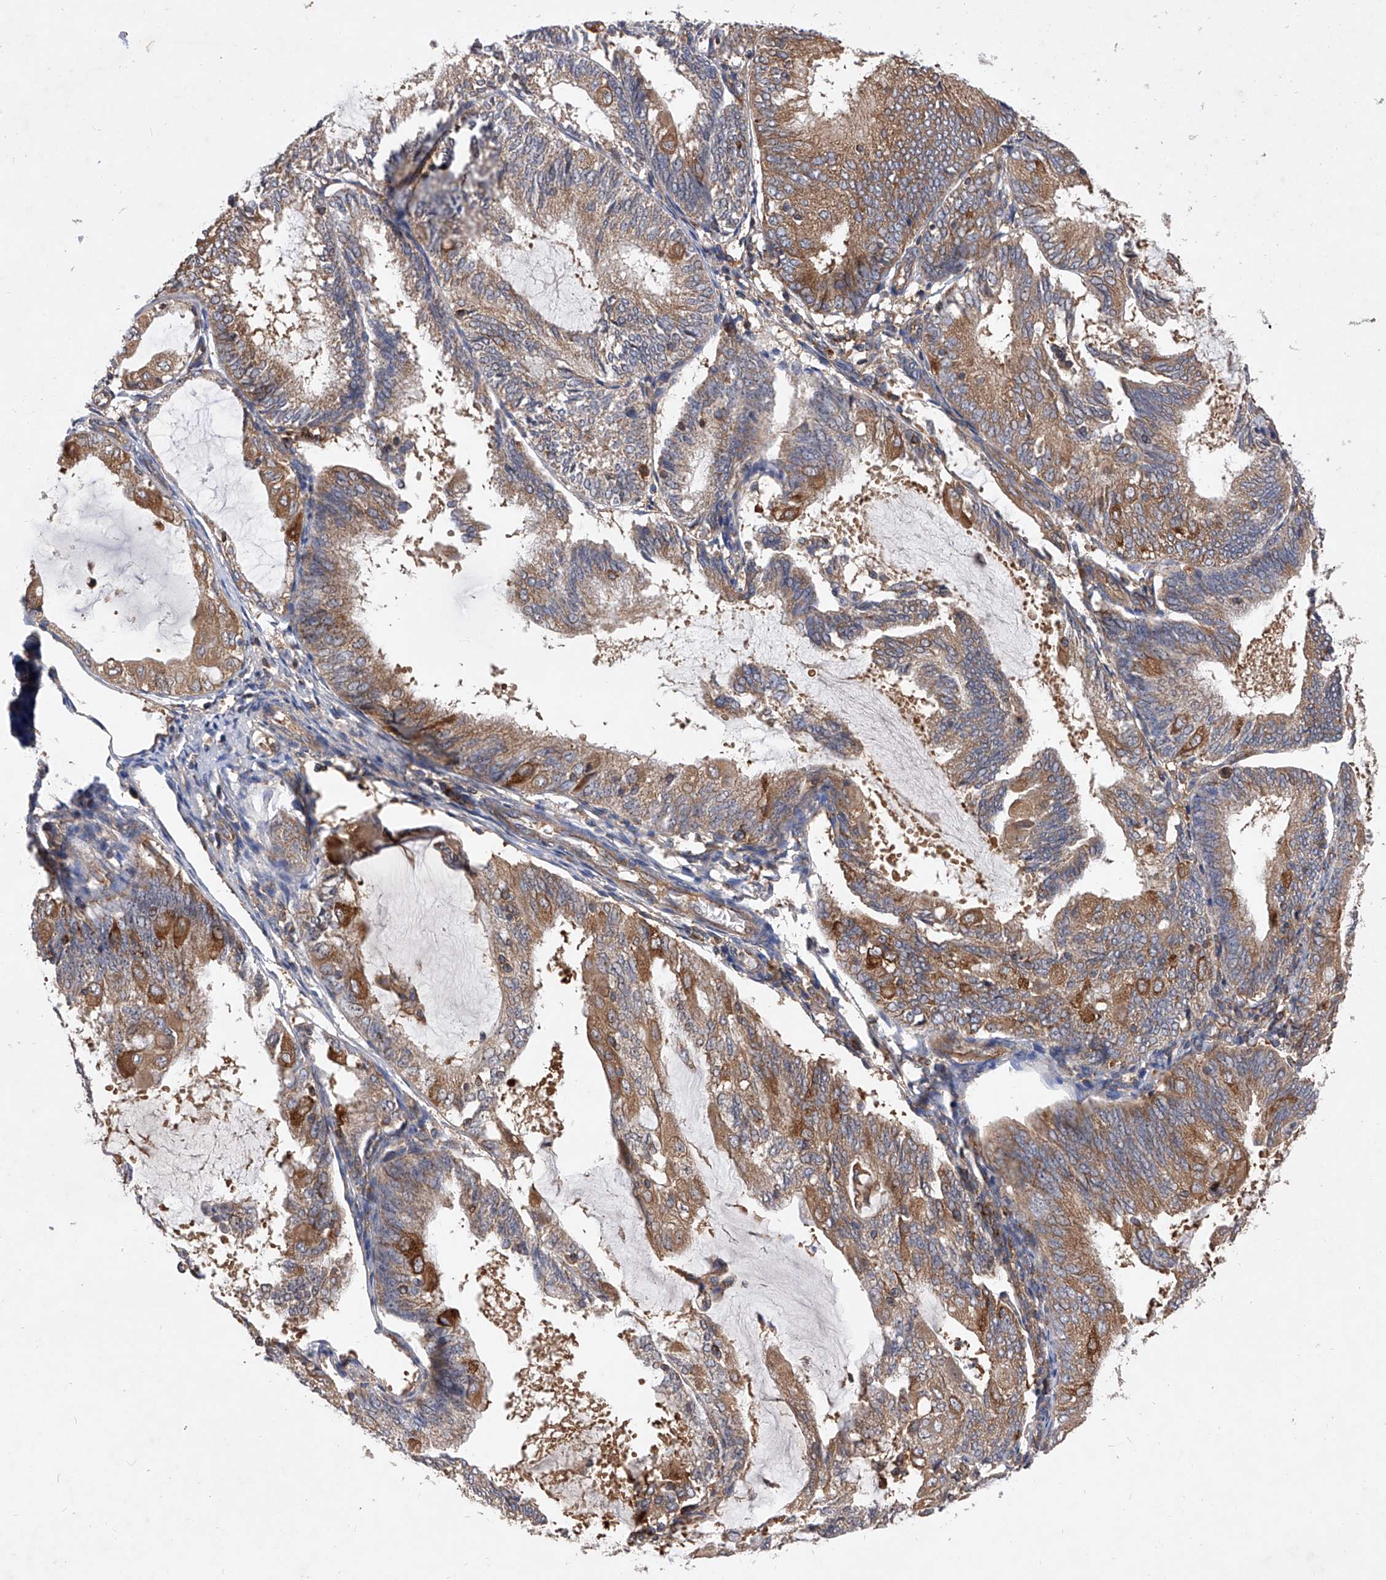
{"staining": {"intensity": "moderate", "quantity": ">75%", "location": "cytoplasmic/membranous"}, "tissue": "endometrial cancer", "cell_type": "Tumor cells", "image_type": "cancer", "snomed": [{"axis": "morphology", "description": "Adenocarcinoma, NOS"}, {"axis": "topography", "description": "Endometrium"}], "caption": "Human adenocarcinoma (endometrial) stained with a brown dye shows moderate cytoplasmic/membranous positive staining in about >75% of tumor cells.", "gene": "CFAP410", "patient": {"sex": "female", "age": 81}}